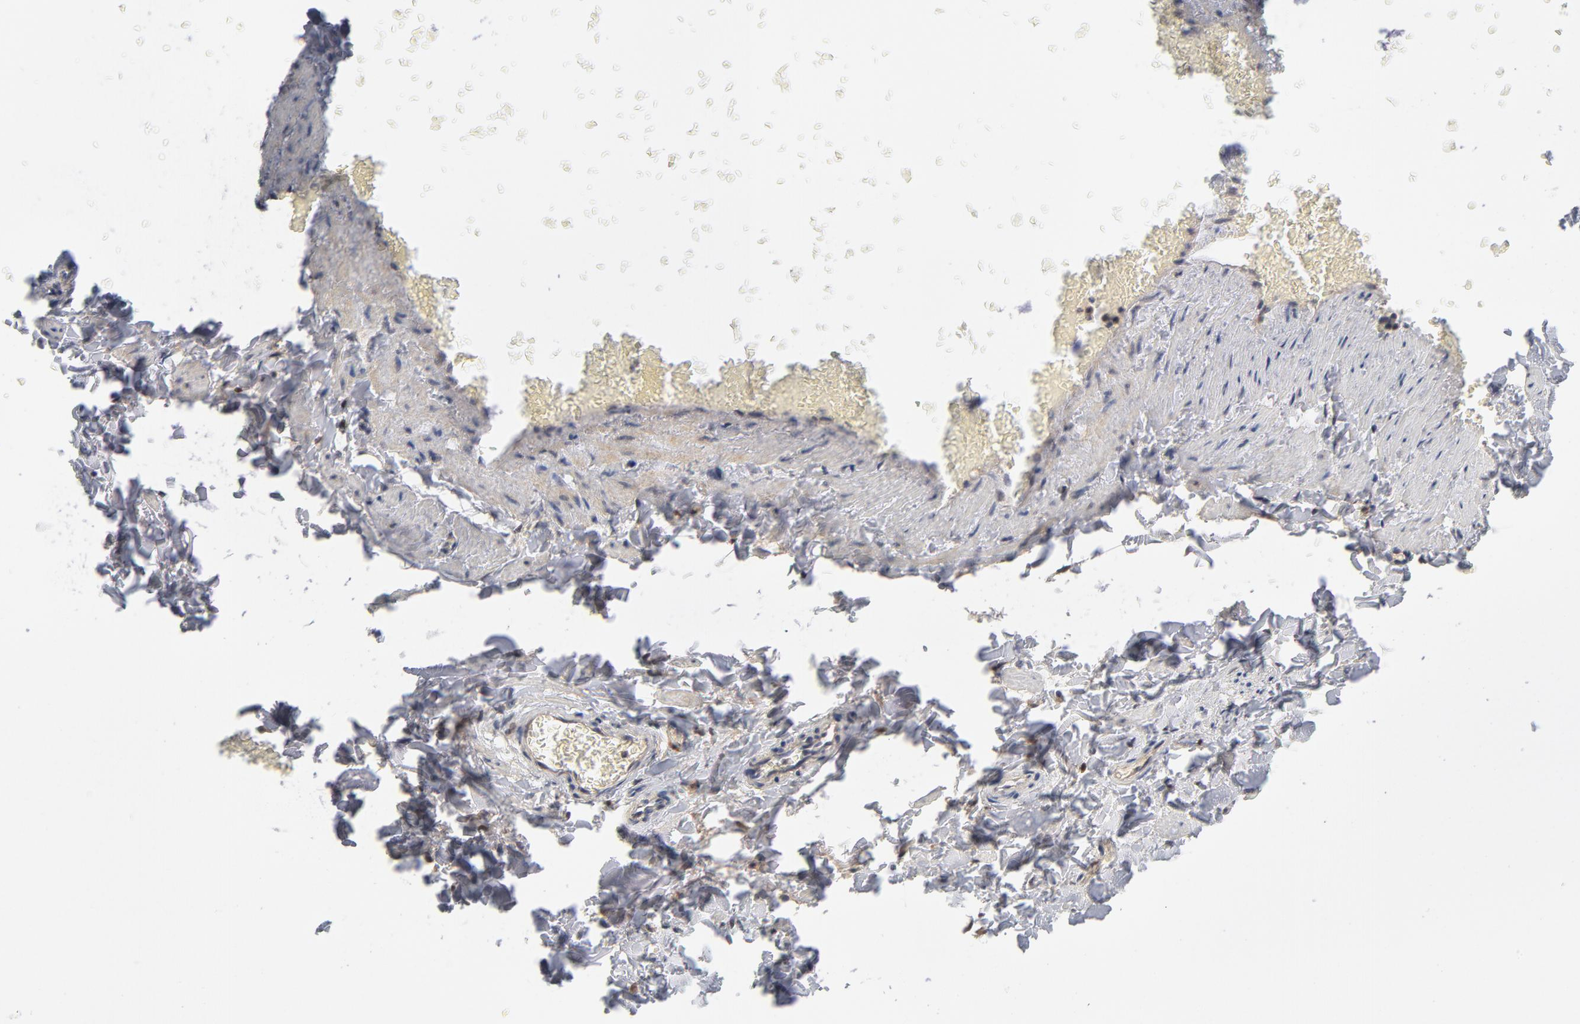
{"staining": {"intensity": "negative", "quantity": "none", "location": "none"}, "tissue": "adipose tissue", "cell_type": "Adipocytes", "image_type": "normal", "snomed": [{"axis": "morphology", "description": "Normal tissue, NOS"}, {"axis": "topography", "description": "Vascular tissue"}], "caption": "Human adipose tissue stained for a protein using IHC demonstrates no positivity in adipocytes.", "gene": "TRADD", "patient": {"sex": "male", "age": 41}}